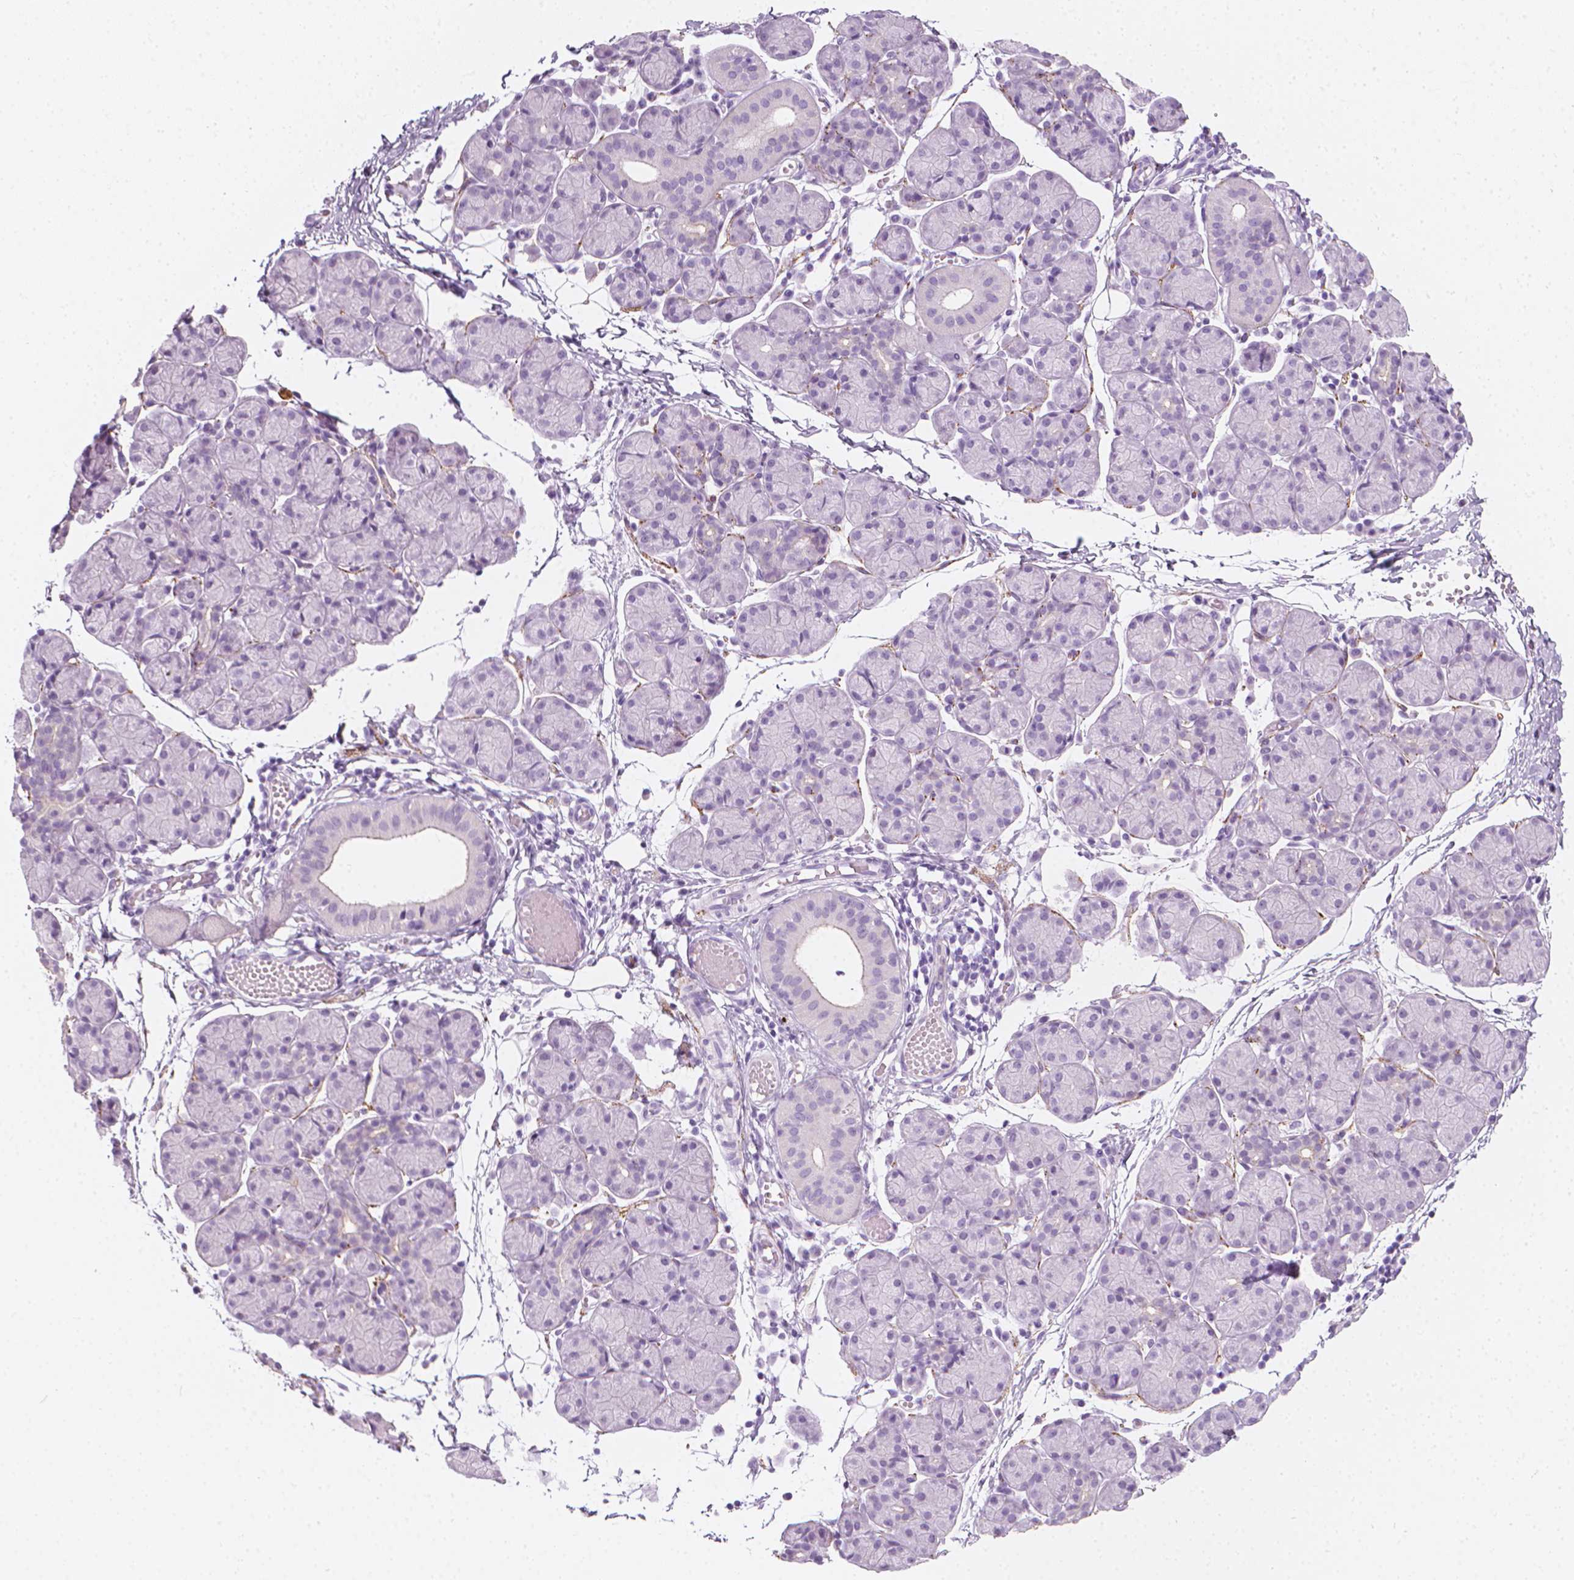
{"staining": {"intensity": "negative", "quantity": "none", "location": "none"}, "tissue": "salivary gland", "cell_type": "Glandular cells", "image_type": "normal", "snomed": [{"axis": "morphology", "description": "Normal tissue, NOS"}, {"axis": "morphology", "description": "Inflammation, NOS"}, {"axis": "topography", "description": "Lymph node"}, {"axis": "topography", "description": "Salivary gland"}], "caption": "Salivary gland stained for a protein using immunohistochemistry reveals no expression glandular cells.", "gene": "SCG3", "patient": {"sex": "male", "age": 3}}